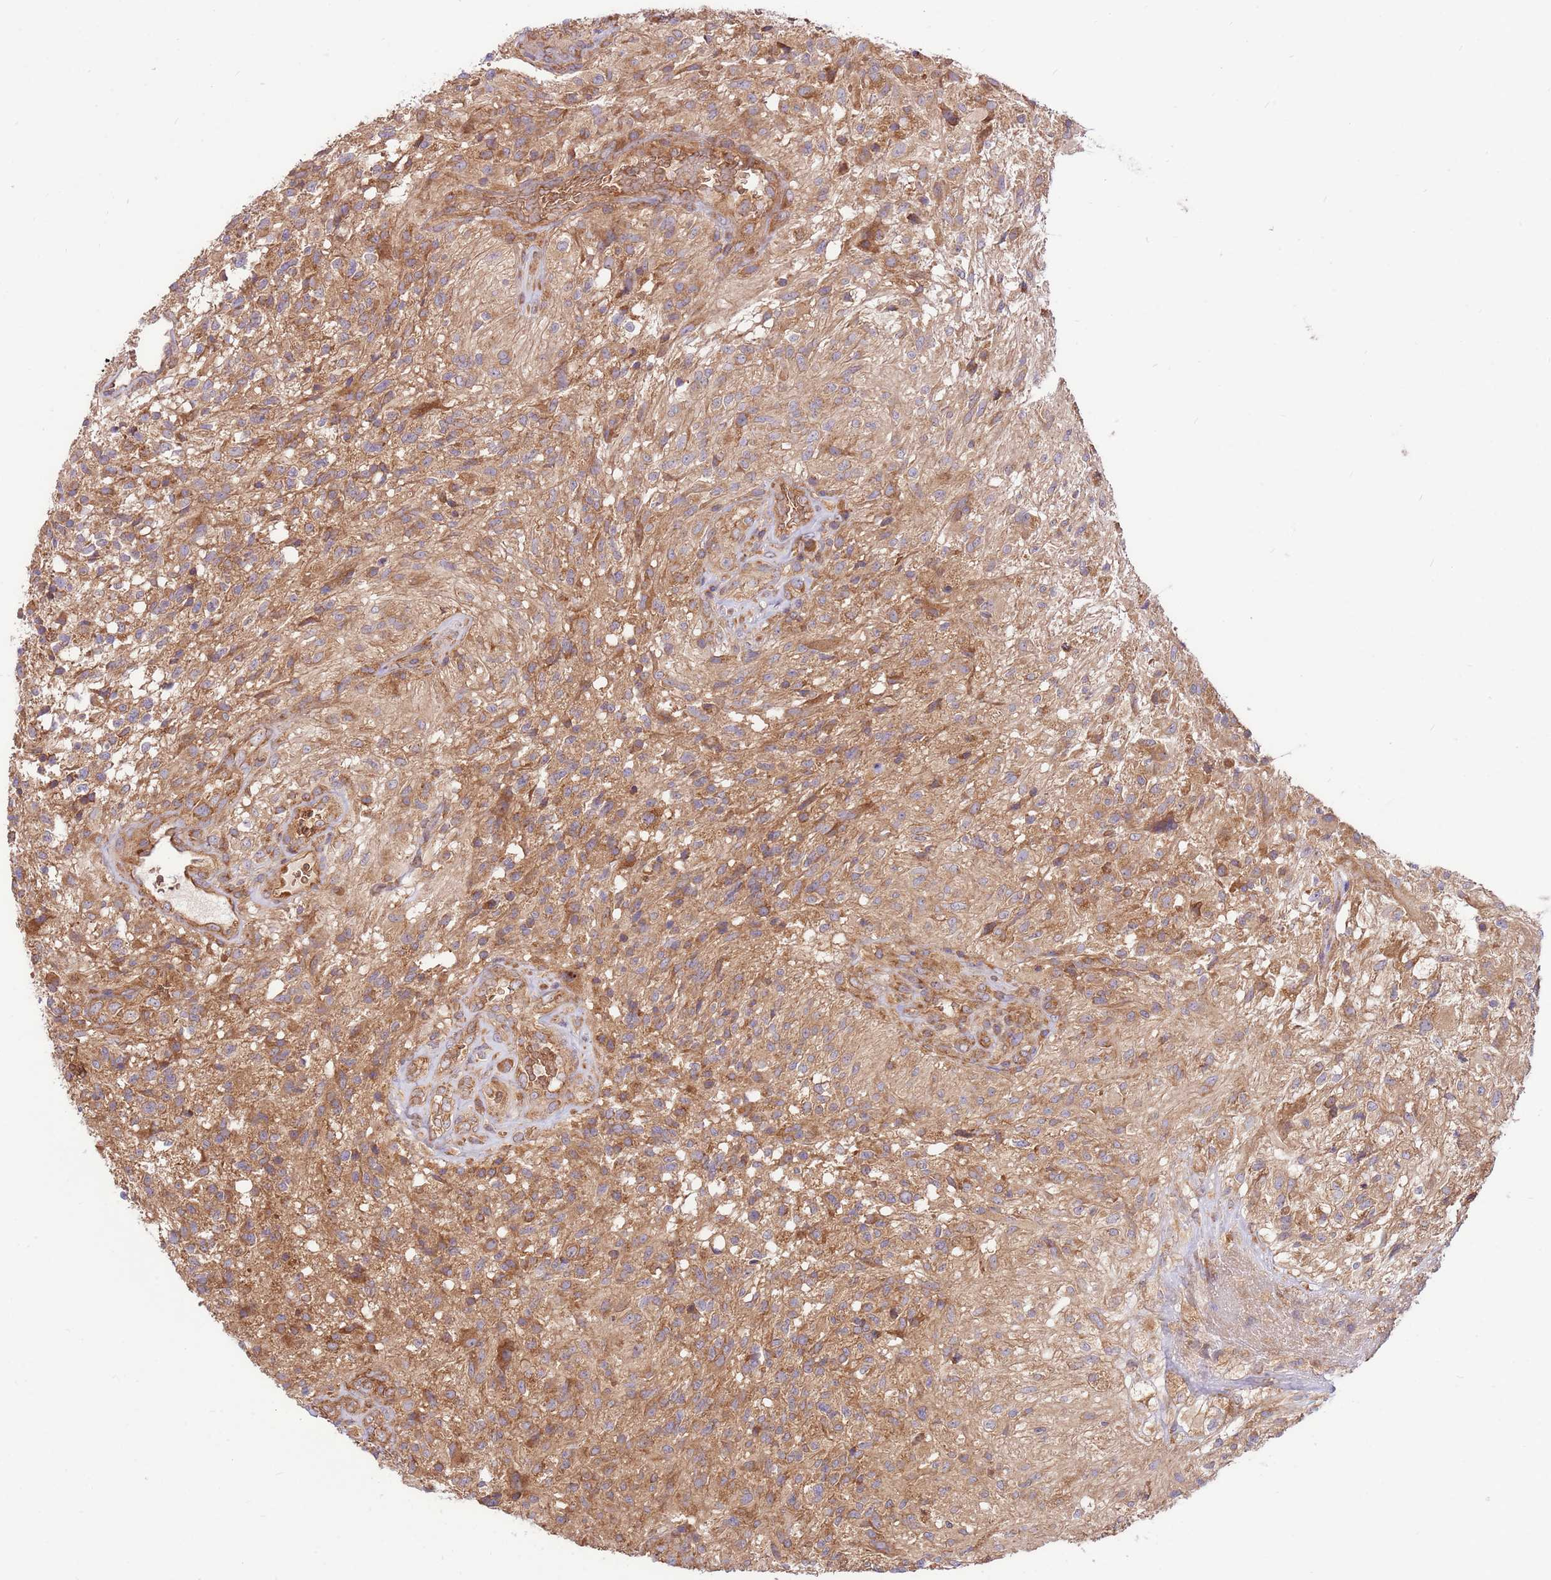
{"staining": {"intensity": "moderate", "quantity": ">75%", "location": "cytoplasmic/membranous"}, "tissue": "glioma", "cell_type": "Tumor cells", "image_type": "cancer", "snomed": [{"axis": "morphology", "description": "Glioma, malignant, High grade"}, {"axis": "topography", "description": "Brain"}], "caption": "This photomicrograph displays immunohistochemistry staining of human glioma, with medium moderate cytoplasmic/membranous positivity in about >75% of tumor cells.", "gene": "SLC44A5", "patient": {"sex": "male", "age": 56}}